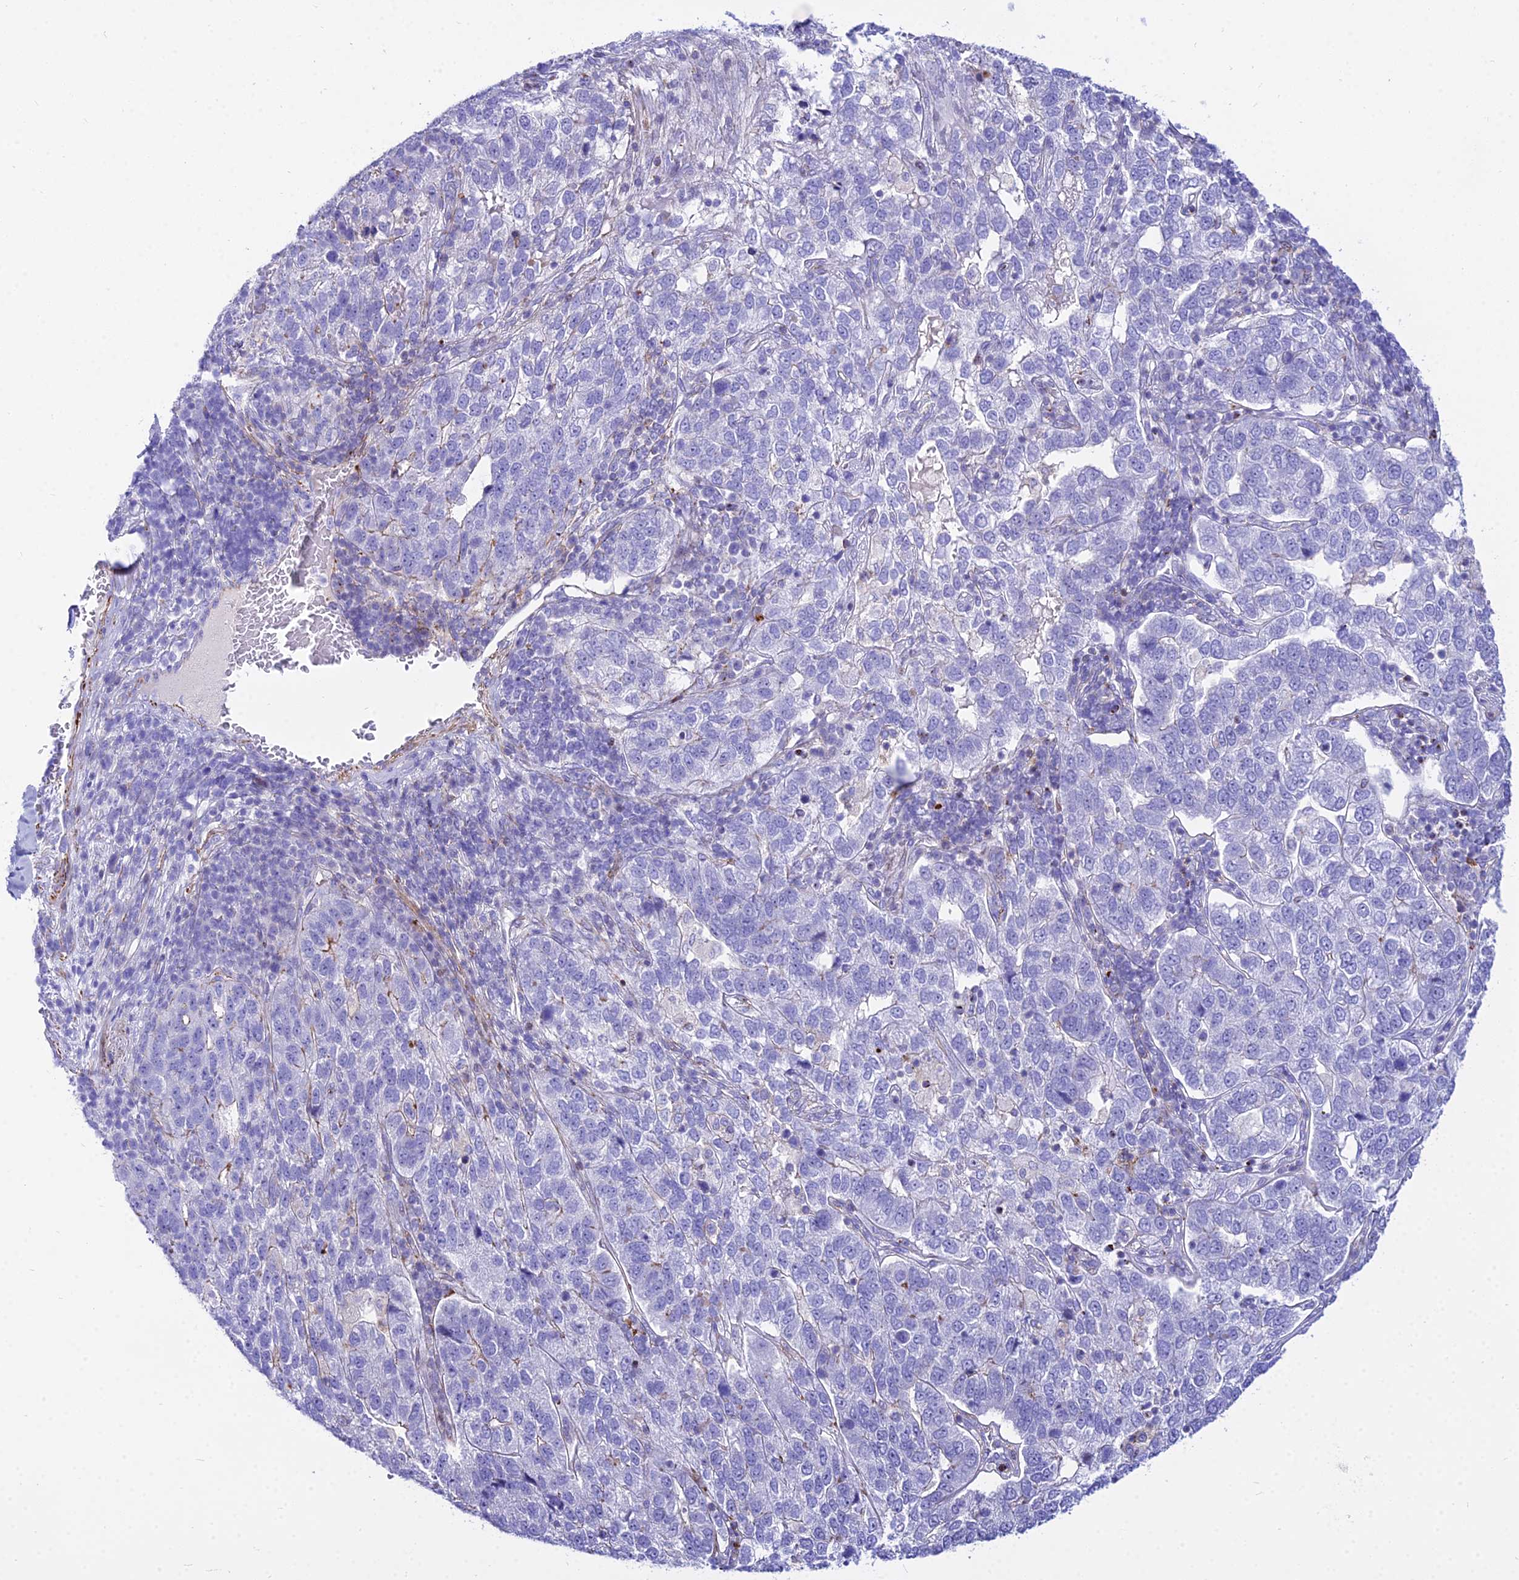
{"staining": {"intensity": "negative", "quantity": "none", "location": "none"}, "tissue": "pancreatic cancer", "cell_type": "Tumor cells", "image_type": "cancer", "snomed": [{"axis": "morphology", "description": "Adenocarcinoma, NOS"}, {"axis": "topography", "description": "Pancreas"}], "caption": "Immunohistochemical staining of pancreatic cancer demonstrates no significant positivity in tumor cells. (Stains: DAB (3,3'-diaminobenzidine) immunohistochemistry (IHC) with hematoxylin counter stain, Microscopy: brightfield microscopy at high magnification).", "gene": "DLX1", "patient": {"sex": "female", "age": 61}}